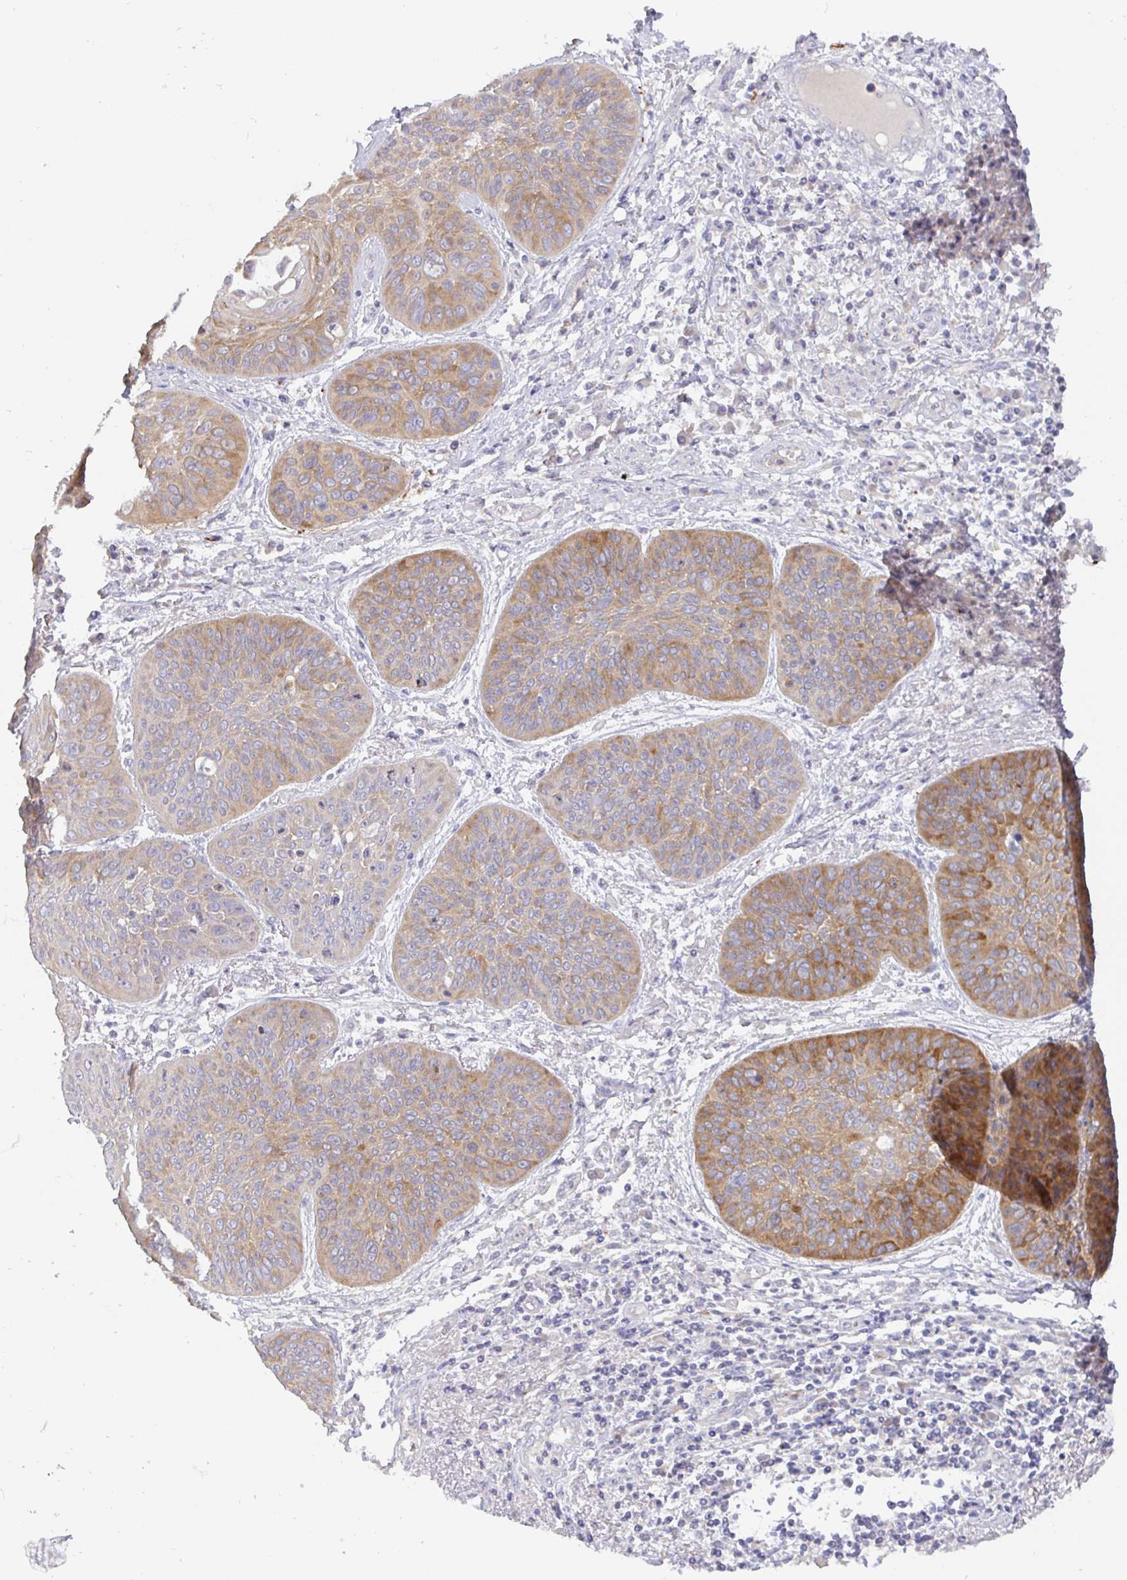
{"staining": {"intensity": "moderate", "quantity": ">75%", "location": "cytoplasmic/membranous"}, "tissue": "lung cancer", "cell_type": "Tumor cells", "image_type": "cancer", "snomed": [{"axis": "morphology", "description": "Squamous cell carcinoma, NOS"}, {"axis": "topography", "description": "Lung"}], "caption": "A high-resolution image shows immunohistochemistry (IHC) staining of lung cancer (squamous cell carcinoma), which exhibits moderate cytoplasmic/membranous expression in about >75% of tumor cells.", "gene": "KIF21A", "patient": {"sex": "male", "age": 74}}